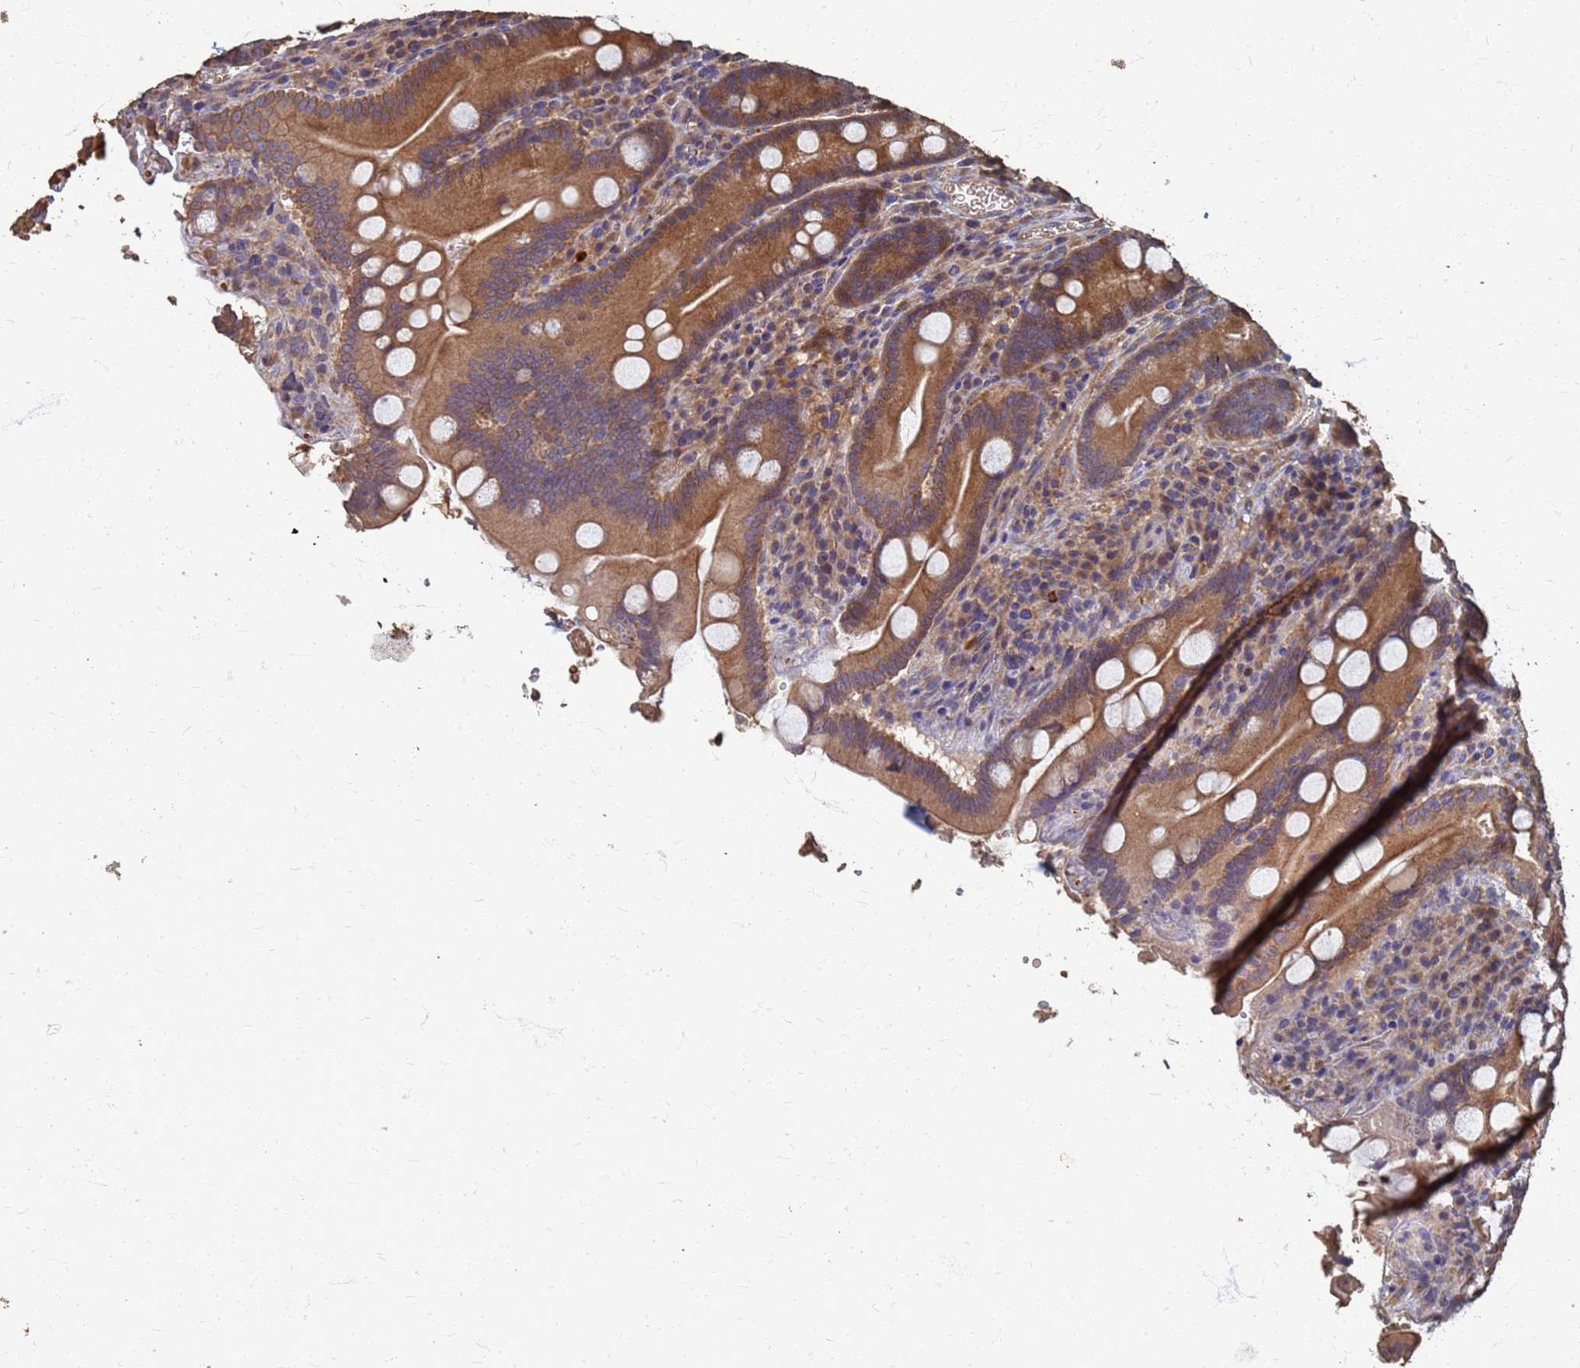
{"staining": {"intensity": "moderate", "quantity": ">75%", "location": "cytoplasmic/membranous"}, "tissue": "duodenum", "cell_type": "Glandular cells", "image_type": "normal", "snomed": [{"axis": "morphology", "description": "Normal tissue, NOS"}, {"axis": "topography", "description": "Duodenum"}], "caption": "Moderate cytoplasmic/membranous protein positivity is present in about >75% of glandular cells in duodenum.", "gene": "DPH5", "patient": {"sex": "male", "age": 35}}